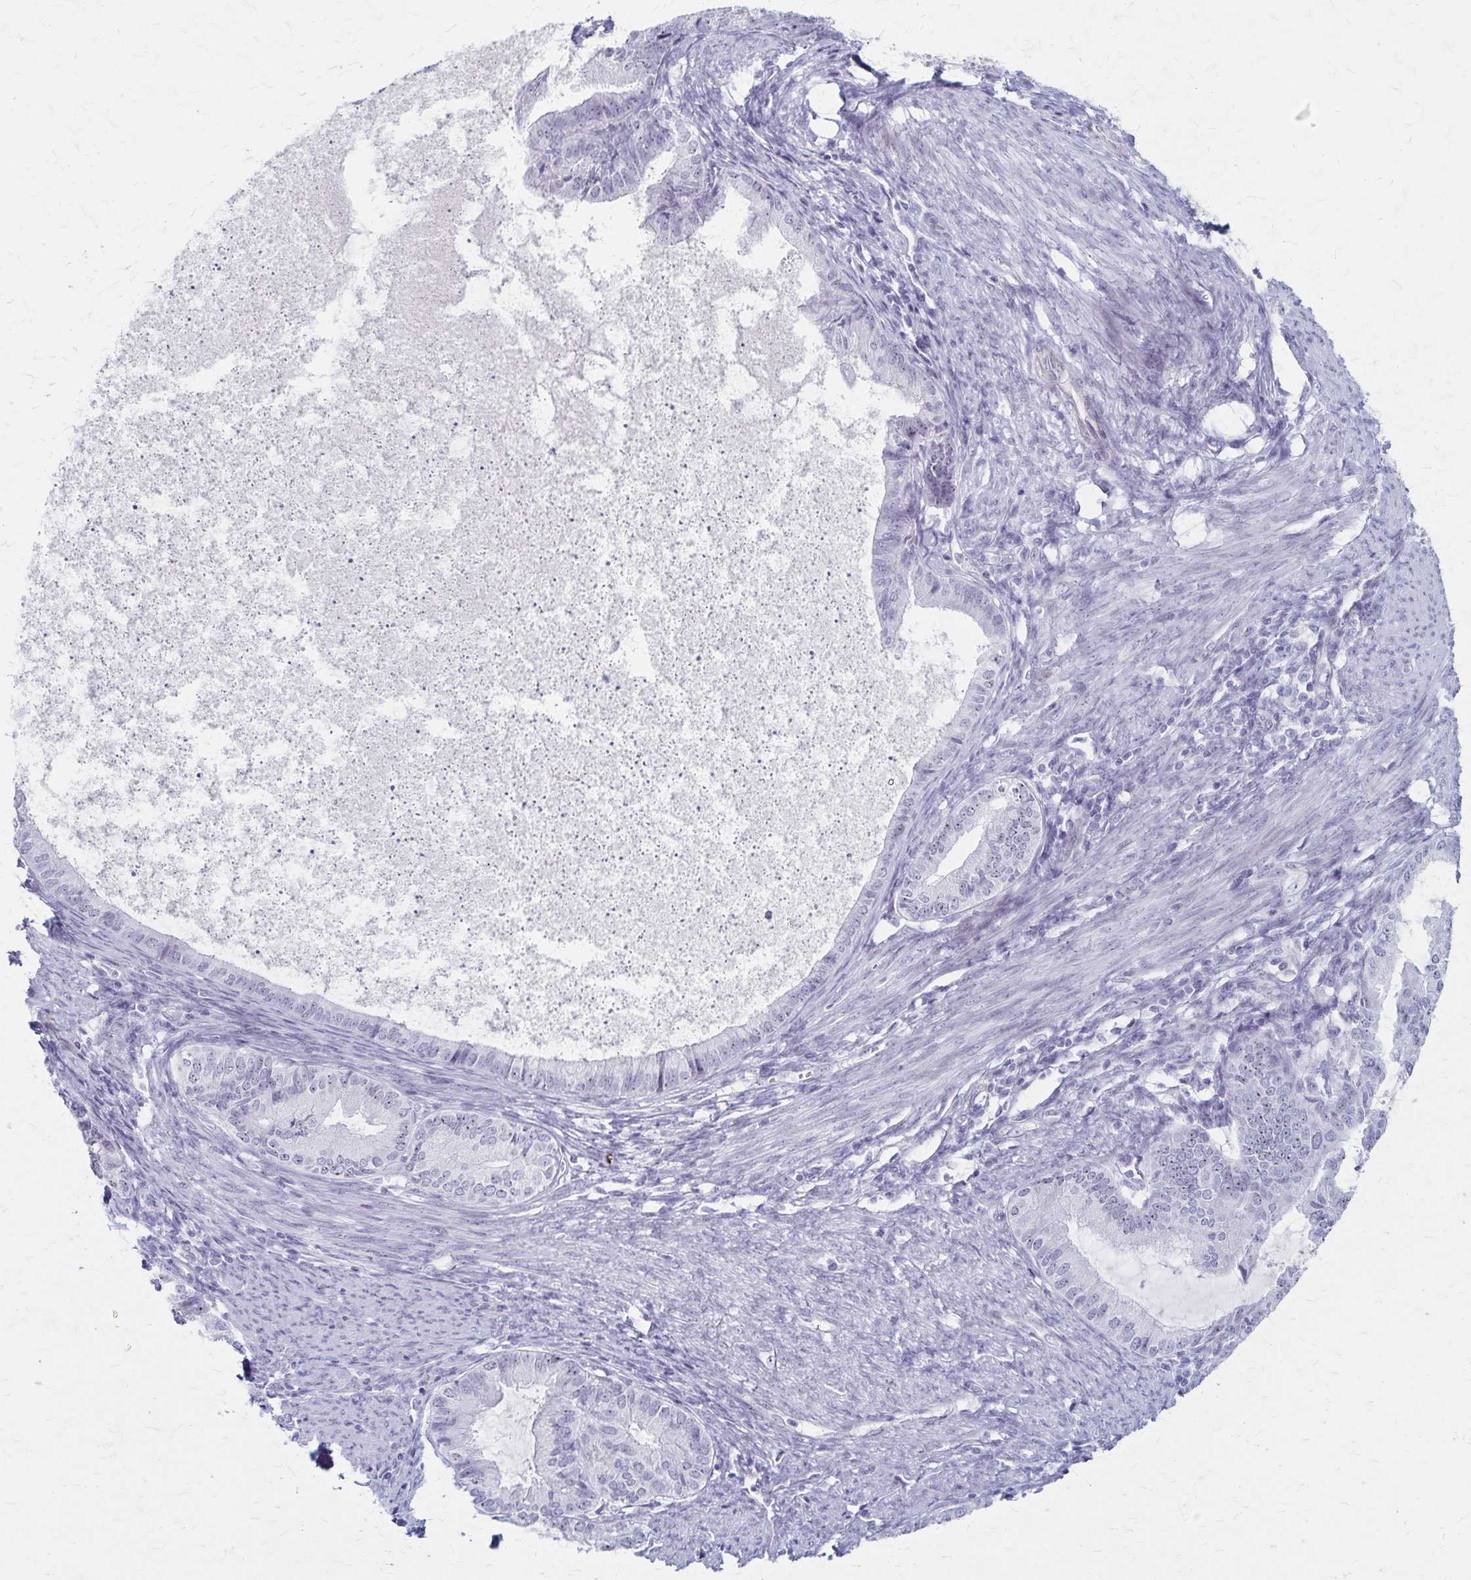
{"staining": {"intensity": "negative", "quantity": "none", "location": "none"}, "tissue": "endometrial cancer", "cell_type": "Tumor cells", "image_type": "cancer", "snomed": [{"axis": "morphology", "description": "Adenocarcinoma, NOS"}, {"axis": "topography", "description": "Endometrium"}], "caption": "IHC of human endometrial adenocarcinoma exhibits no expression in tumor cells.", "gene": "DLK2", "patient": {"sex": "female", "age": 86}}